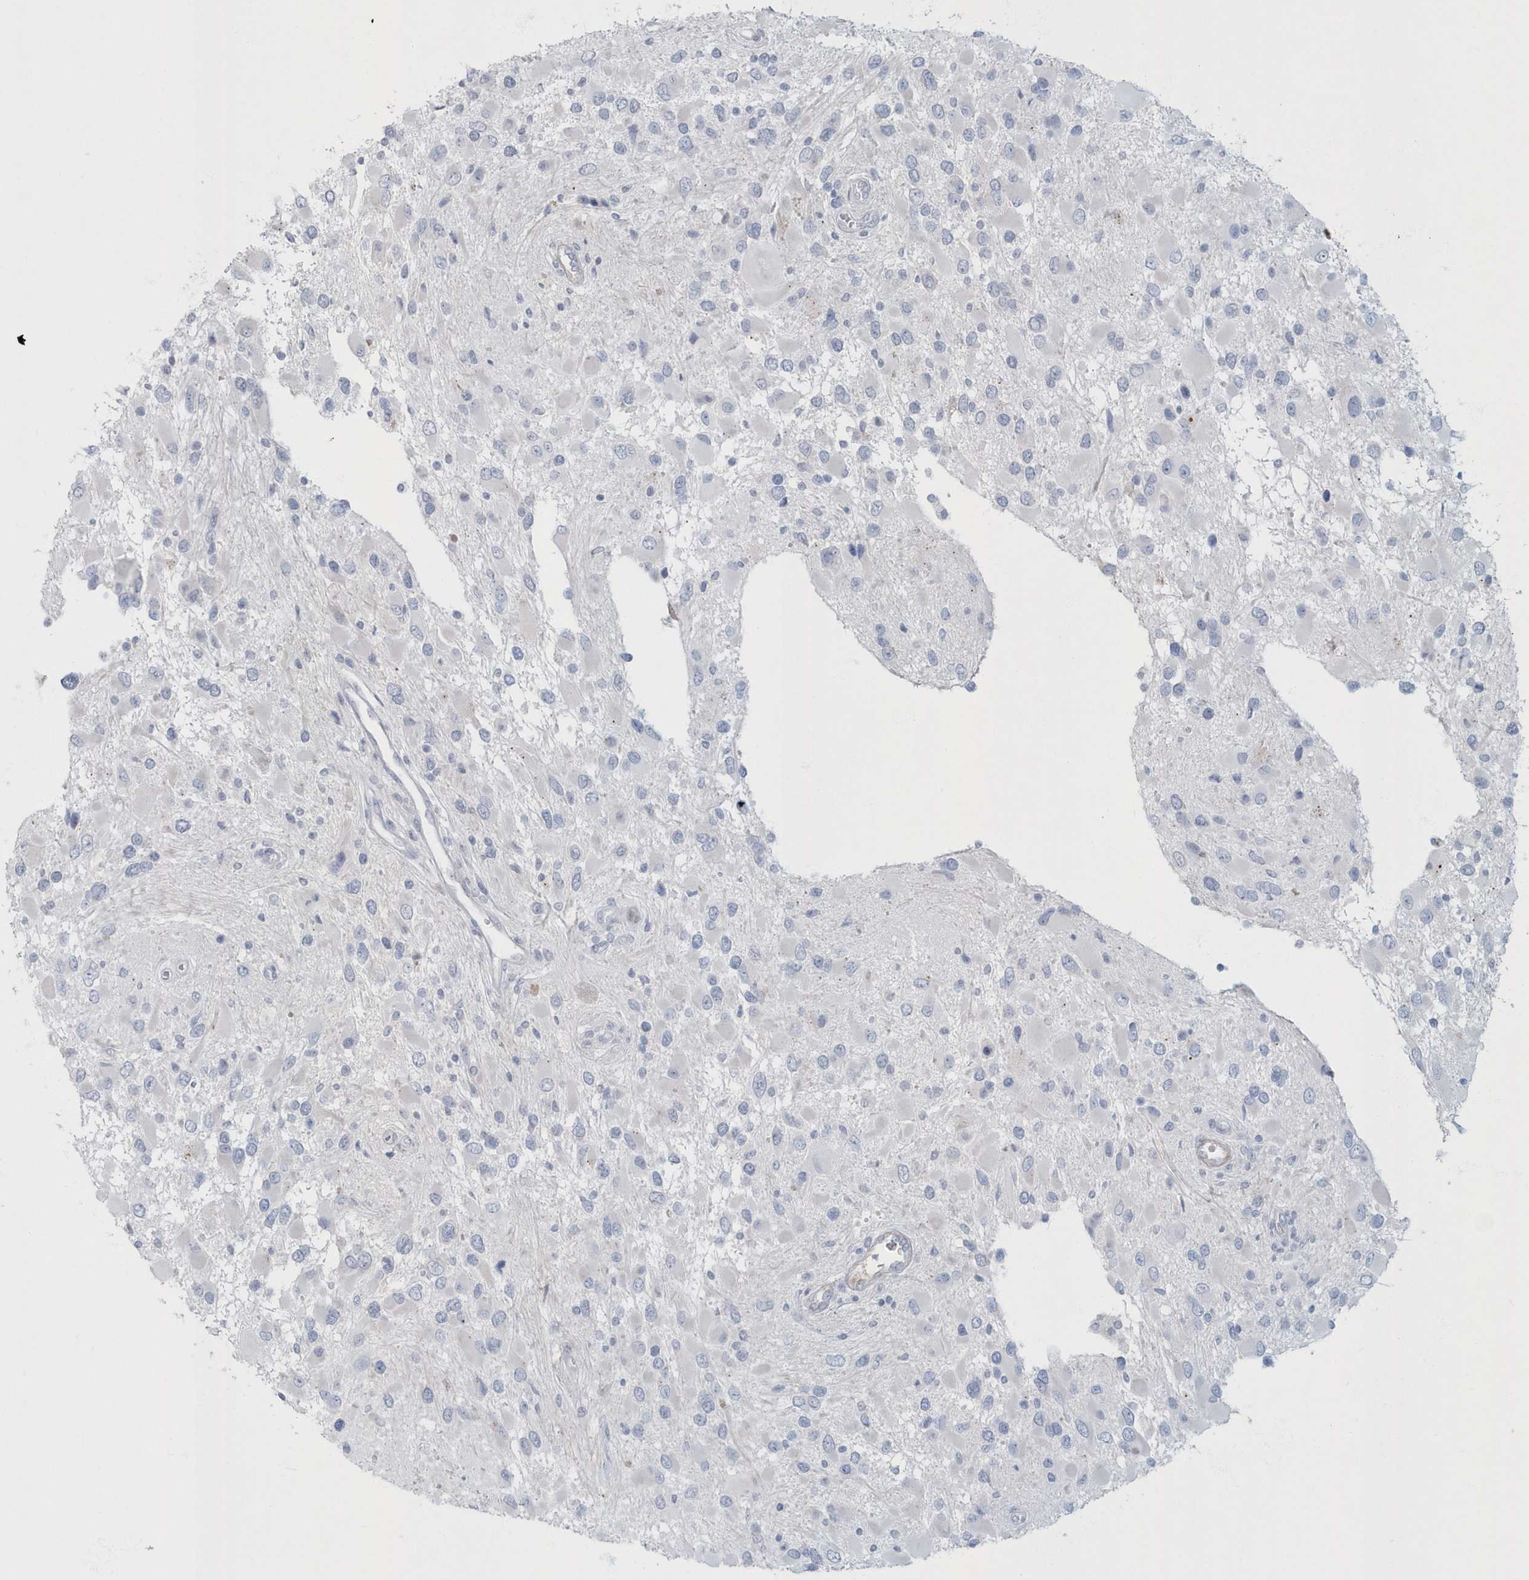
{"staining": {"intensity": "negative", "quantity": "none", "location": "none"}, "tissue": "glioma", "cell_type": "Tumor cells", "image_type": "cancer", "snomed": [{"axis": "morphology", "description": "Glioma, malignant, High grade"}, {"axis": "topography", "description": "Brain"}], "caption": "A photomicrograph of malignant glioma (high-grade) stained for a protein reveals no brown staining in tumor cells.", "gene": "MYOT", "patient": {"sex": "male", "age": 53}}